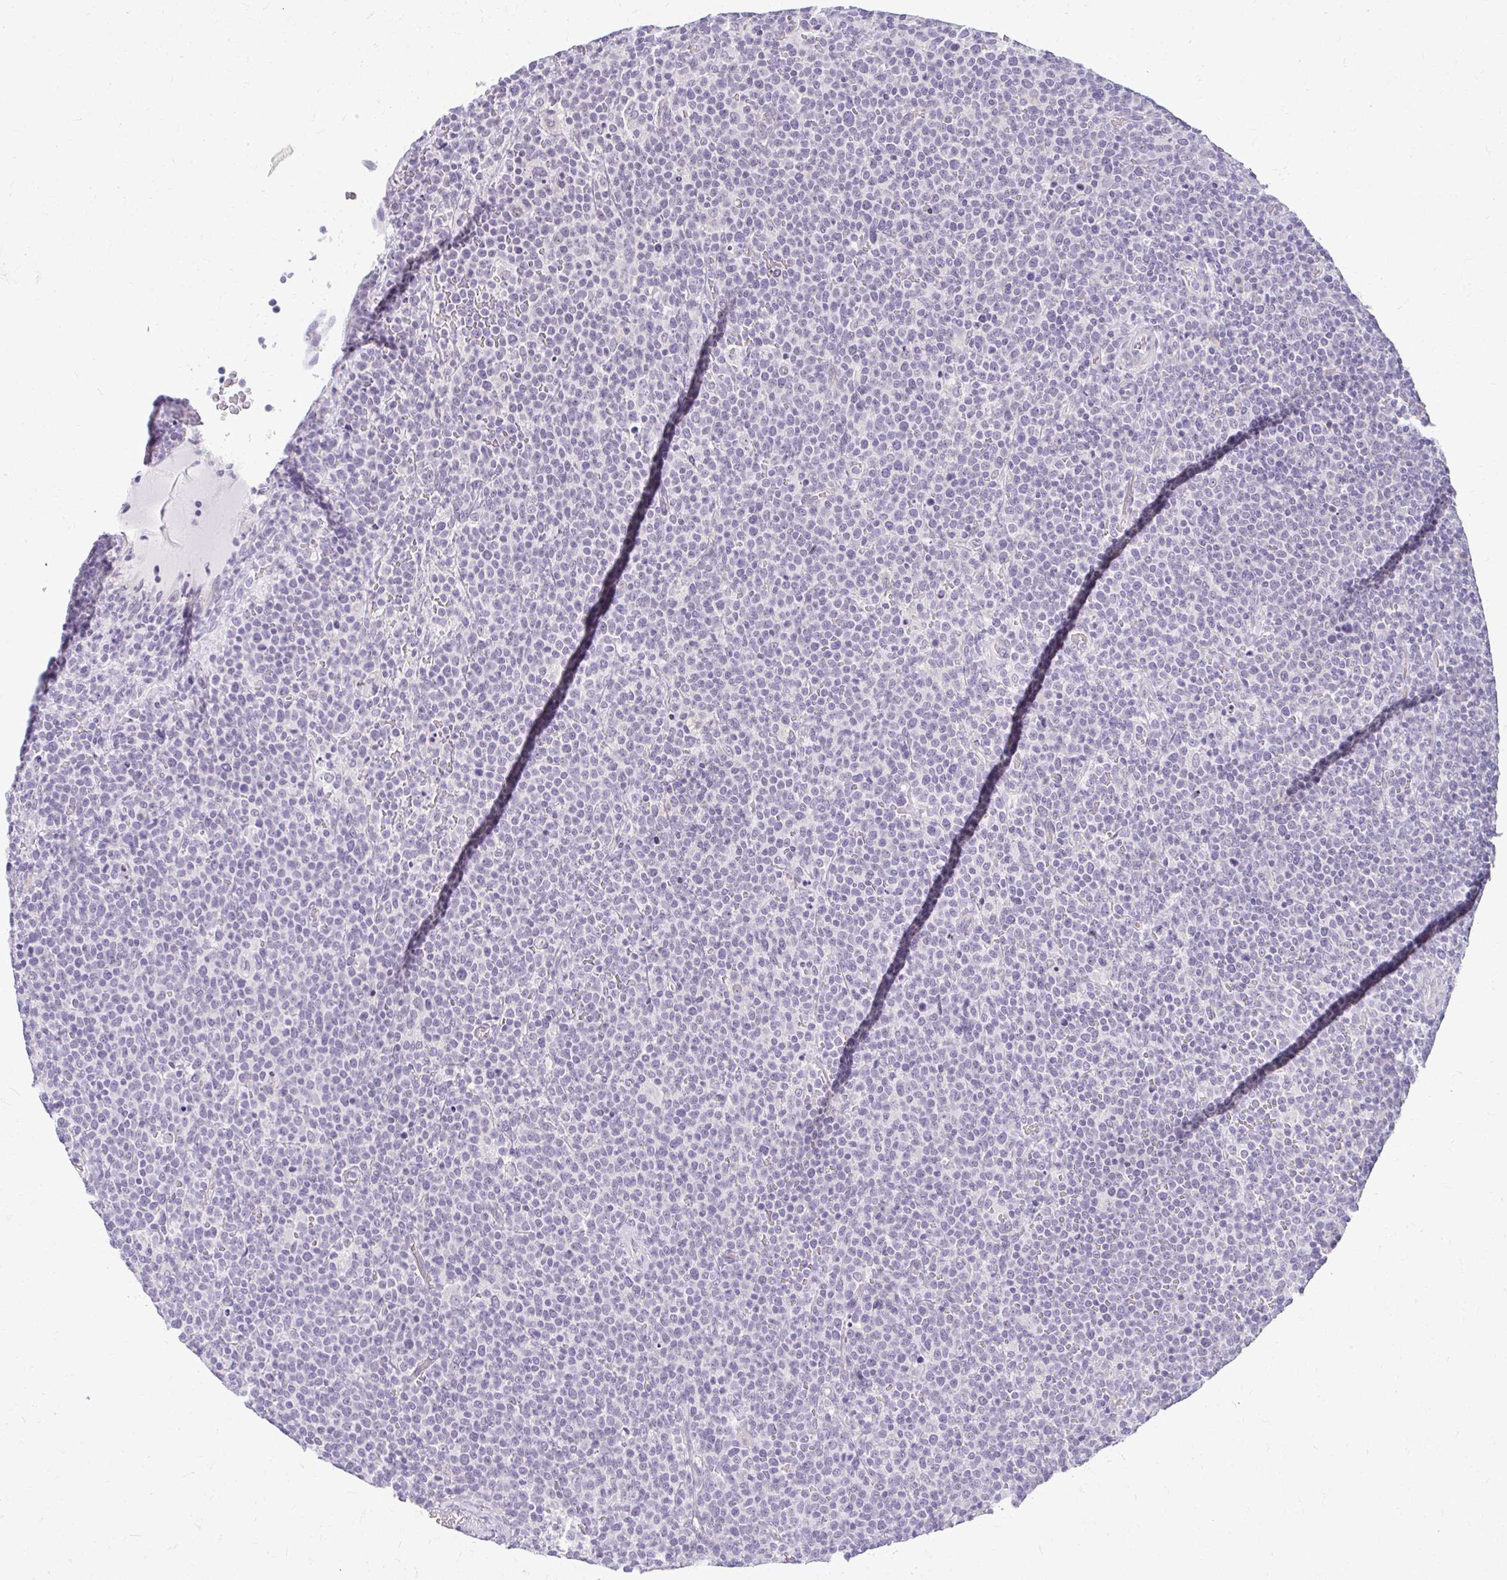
{"staining": {"intensity": "negative", "quantity": "none", "location": "none"}, "tissue": "lymphoma", "cell_type": "Tumor cells", "image_type": "cancer", "snomed": [{"axis": "morphology", "description": "Malignant lymphoma, non-Hodgkin's type, High grade"}, {"axis": "topography", "description": "Lymph node"}], "caption": "Immunohistochemistry image of human high-grade malignant lymphoma, non-Hodgkin's type stained for a protein (brown), which displays no expression in tumor cells. (Brightfield microscopy of DAB (3,3'-diaminobenzidine) immunohistochemistry (IHC) at high magnification).", "gene": "TEX33", "patient": {"sex": "male", "age": 61}}